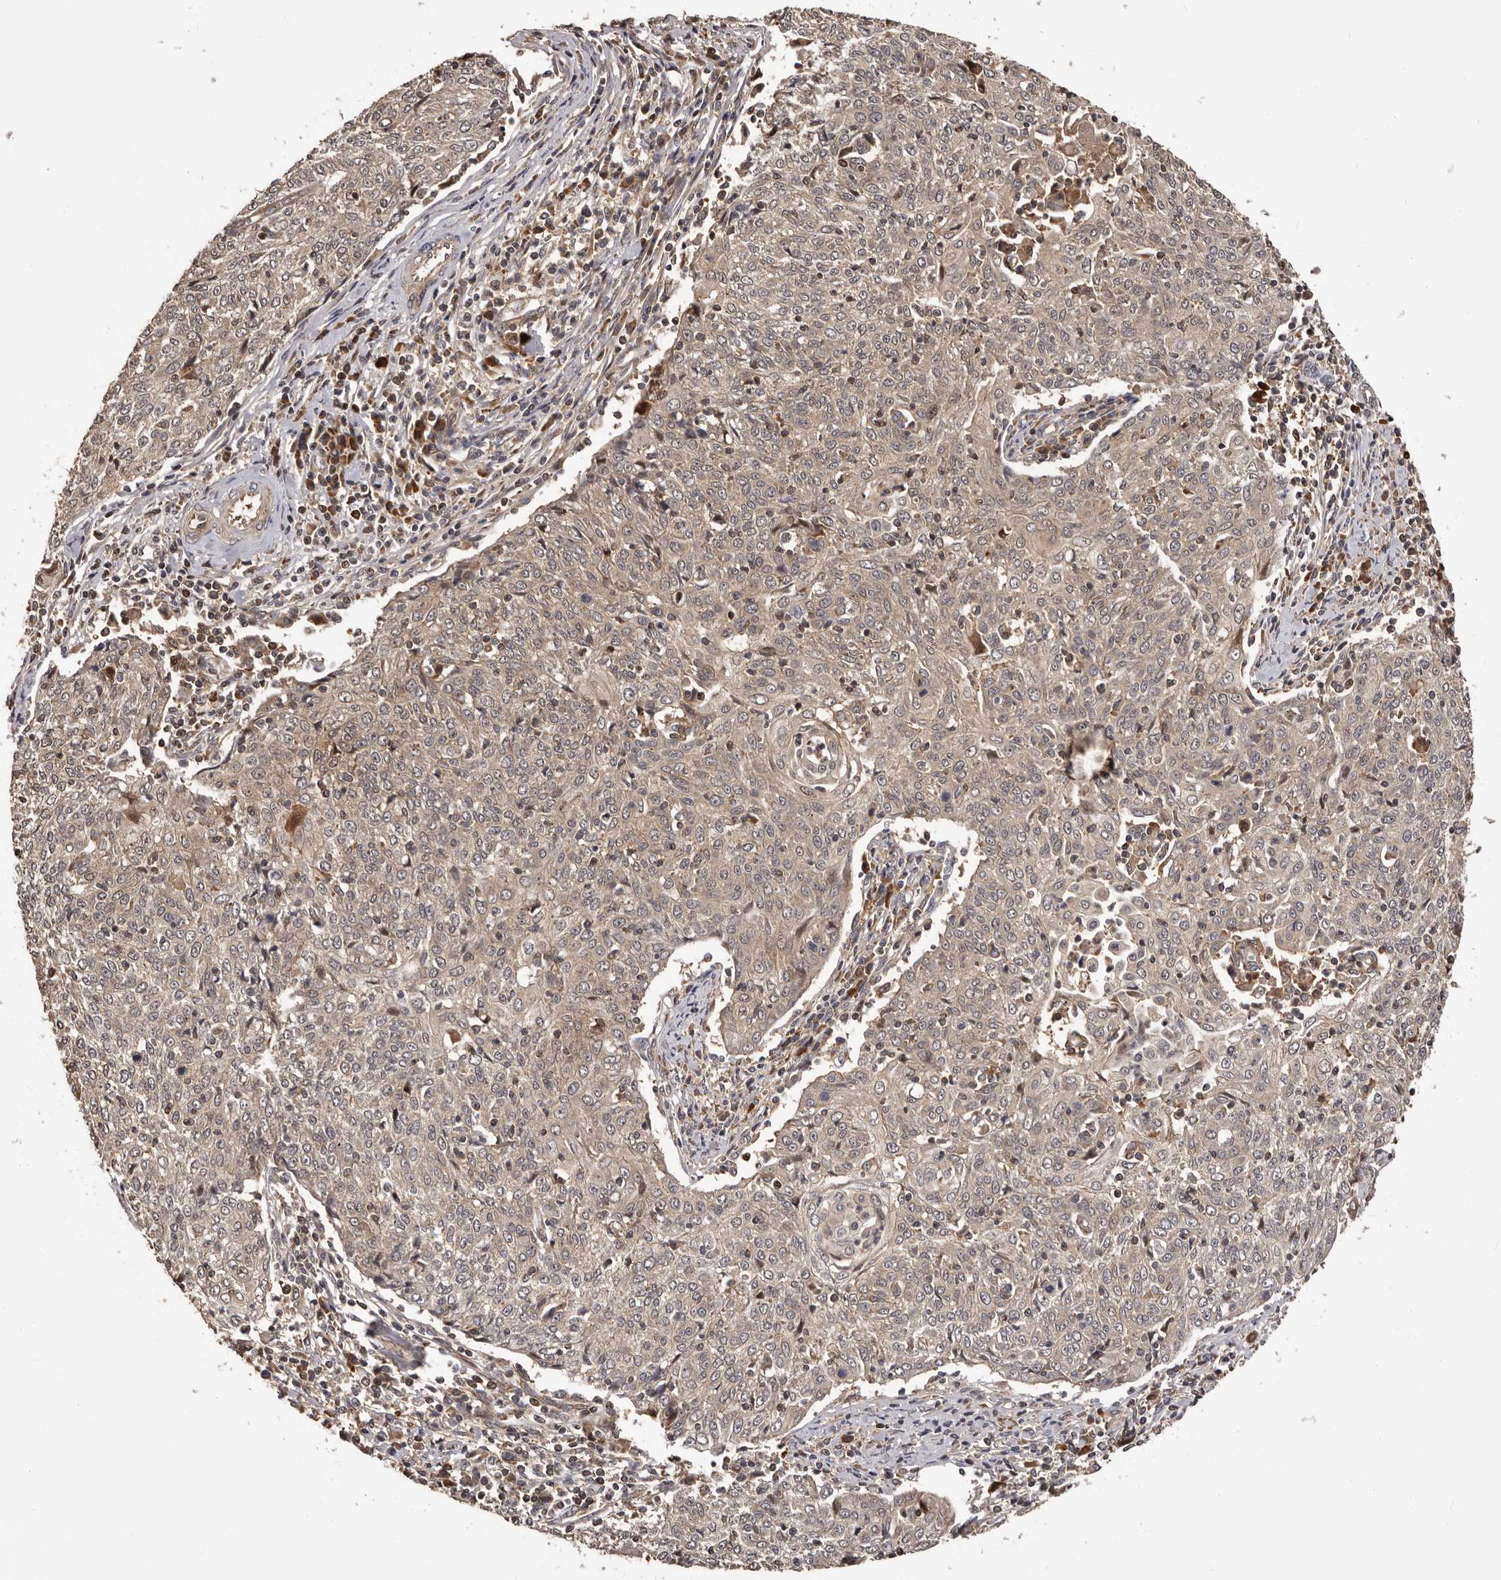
{"staining": {"intensity": "weak", "quantity": ">75%", "location": "cytoplasmic/membranous"}, "tissue": "cervical cancer", "cell_type": "Tumor cells", "image_type": "cancer", "snomed": [{"axis": "morphology", "description": "Squamous cell carcinoma, NOS"}, {"axis": "topography", "description": "Cervix"}], "caption": "A high-resolution photomicrograph shows immunohistochemistry (IHC) staining of squamous cell carcinoma (cervical), which shows weak cytoplasmic/membranous staining in approximately >75% of tumor cells. The staining was performed using DAB (3,3'-diaminobenzidine), with brown indicating positive protein expression. Nuclei are stained blue with hematoxylin.", "gene": "ADAMTS2", "patient": {"sex": "female", "age": 48}}